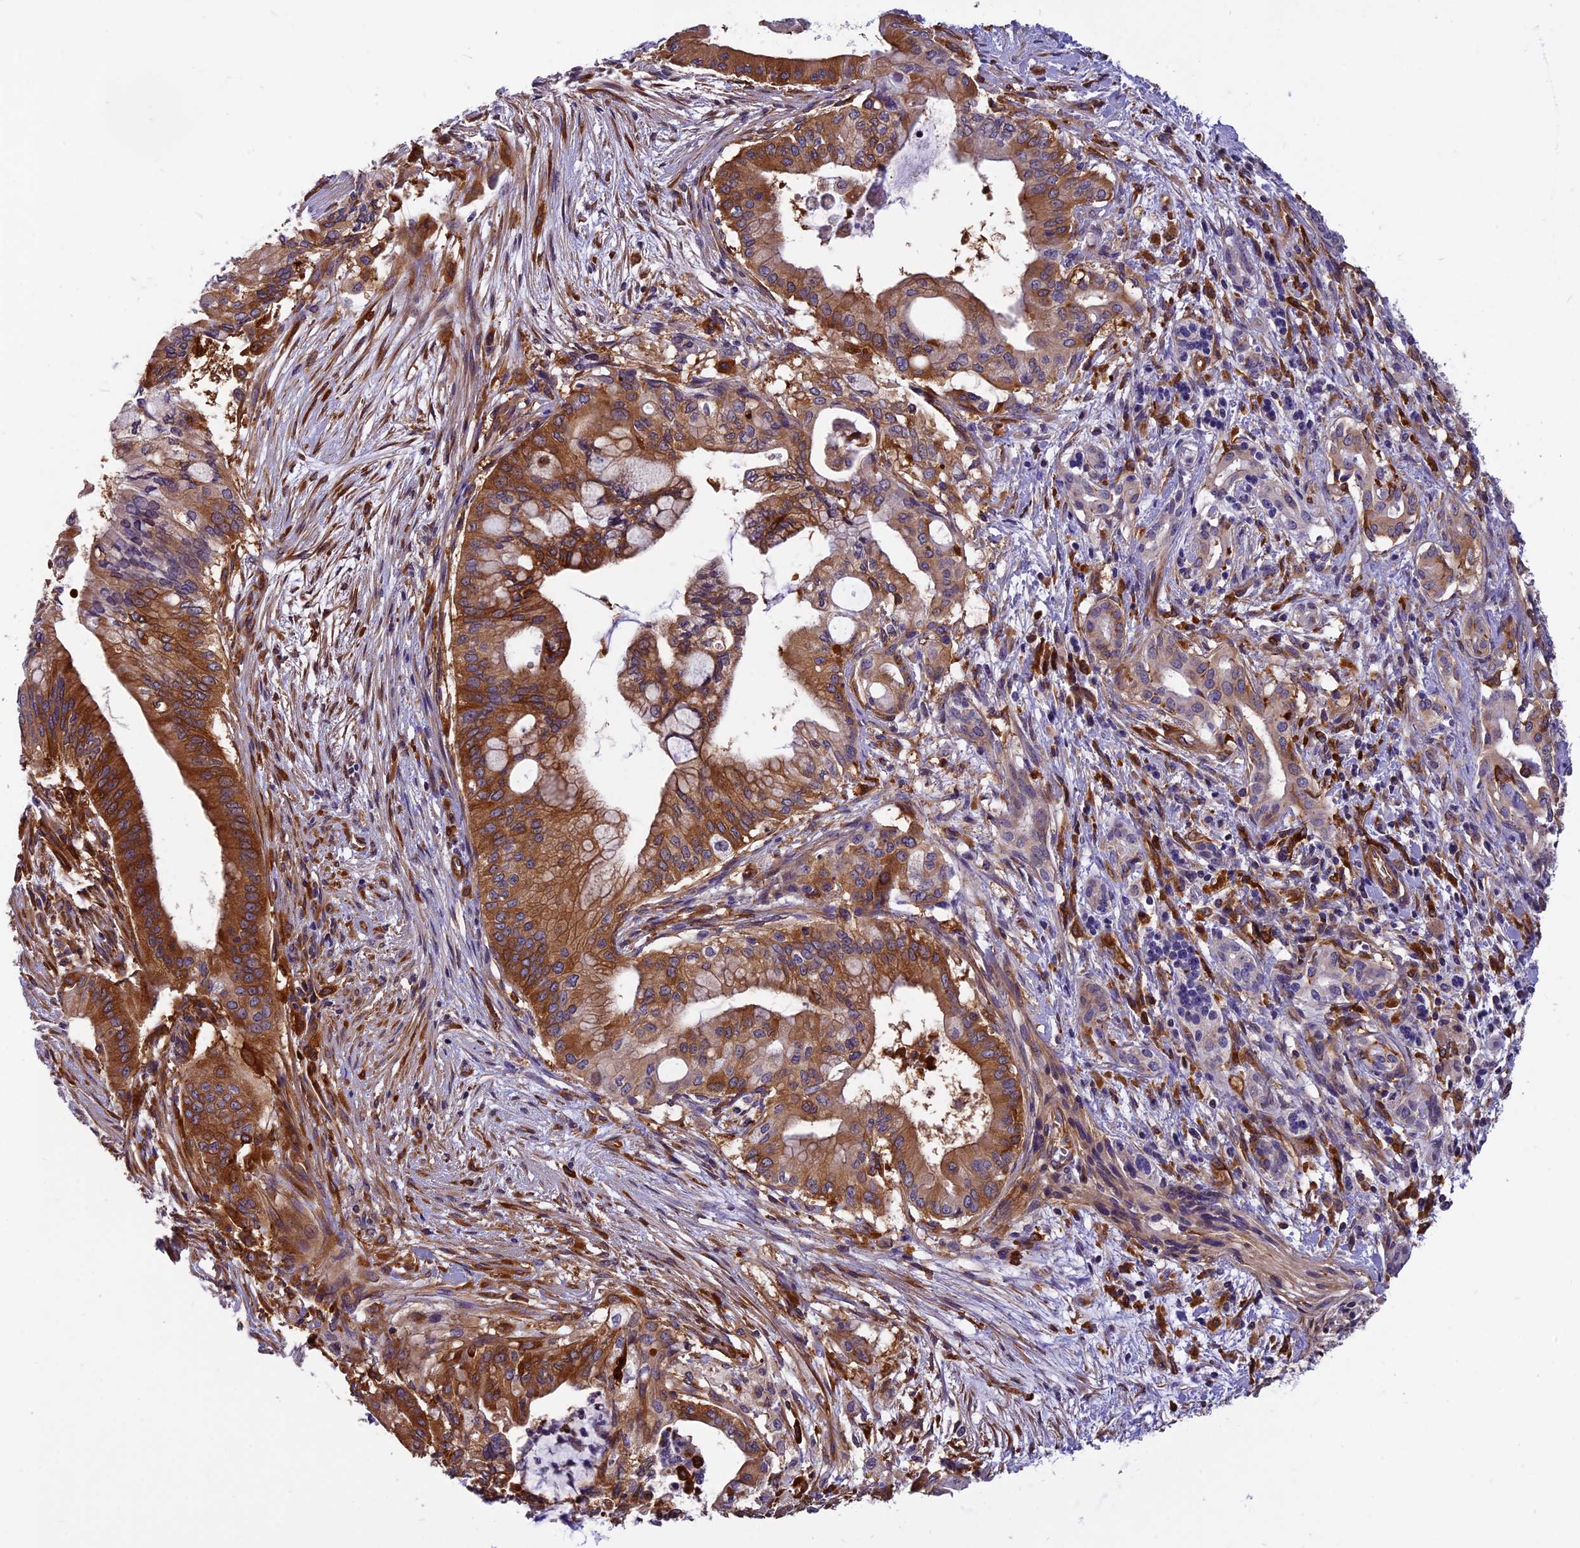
{"staining": {"intensity": "strong", "quantity": ">75%", "location": "cytoplasmic/membranous"}, "tissue": "pancreatic cancer", "cell_type": "Tumor cells", "image_type": "cancer", "snomed": [{"axis": "morphology", "description": "Adenocarcinoma, NOS"}, {"axis": "topography", "description": "Pancreas"}], "caption": "Human pancreatic adenocarcinoma stained for a protein (brown) displays strong cytoplasmic/membranous positive expression in approximately >75% of tumor cells.", "gene": "EHBP1L1", "patient": {"sex": "male", "age": 46}}